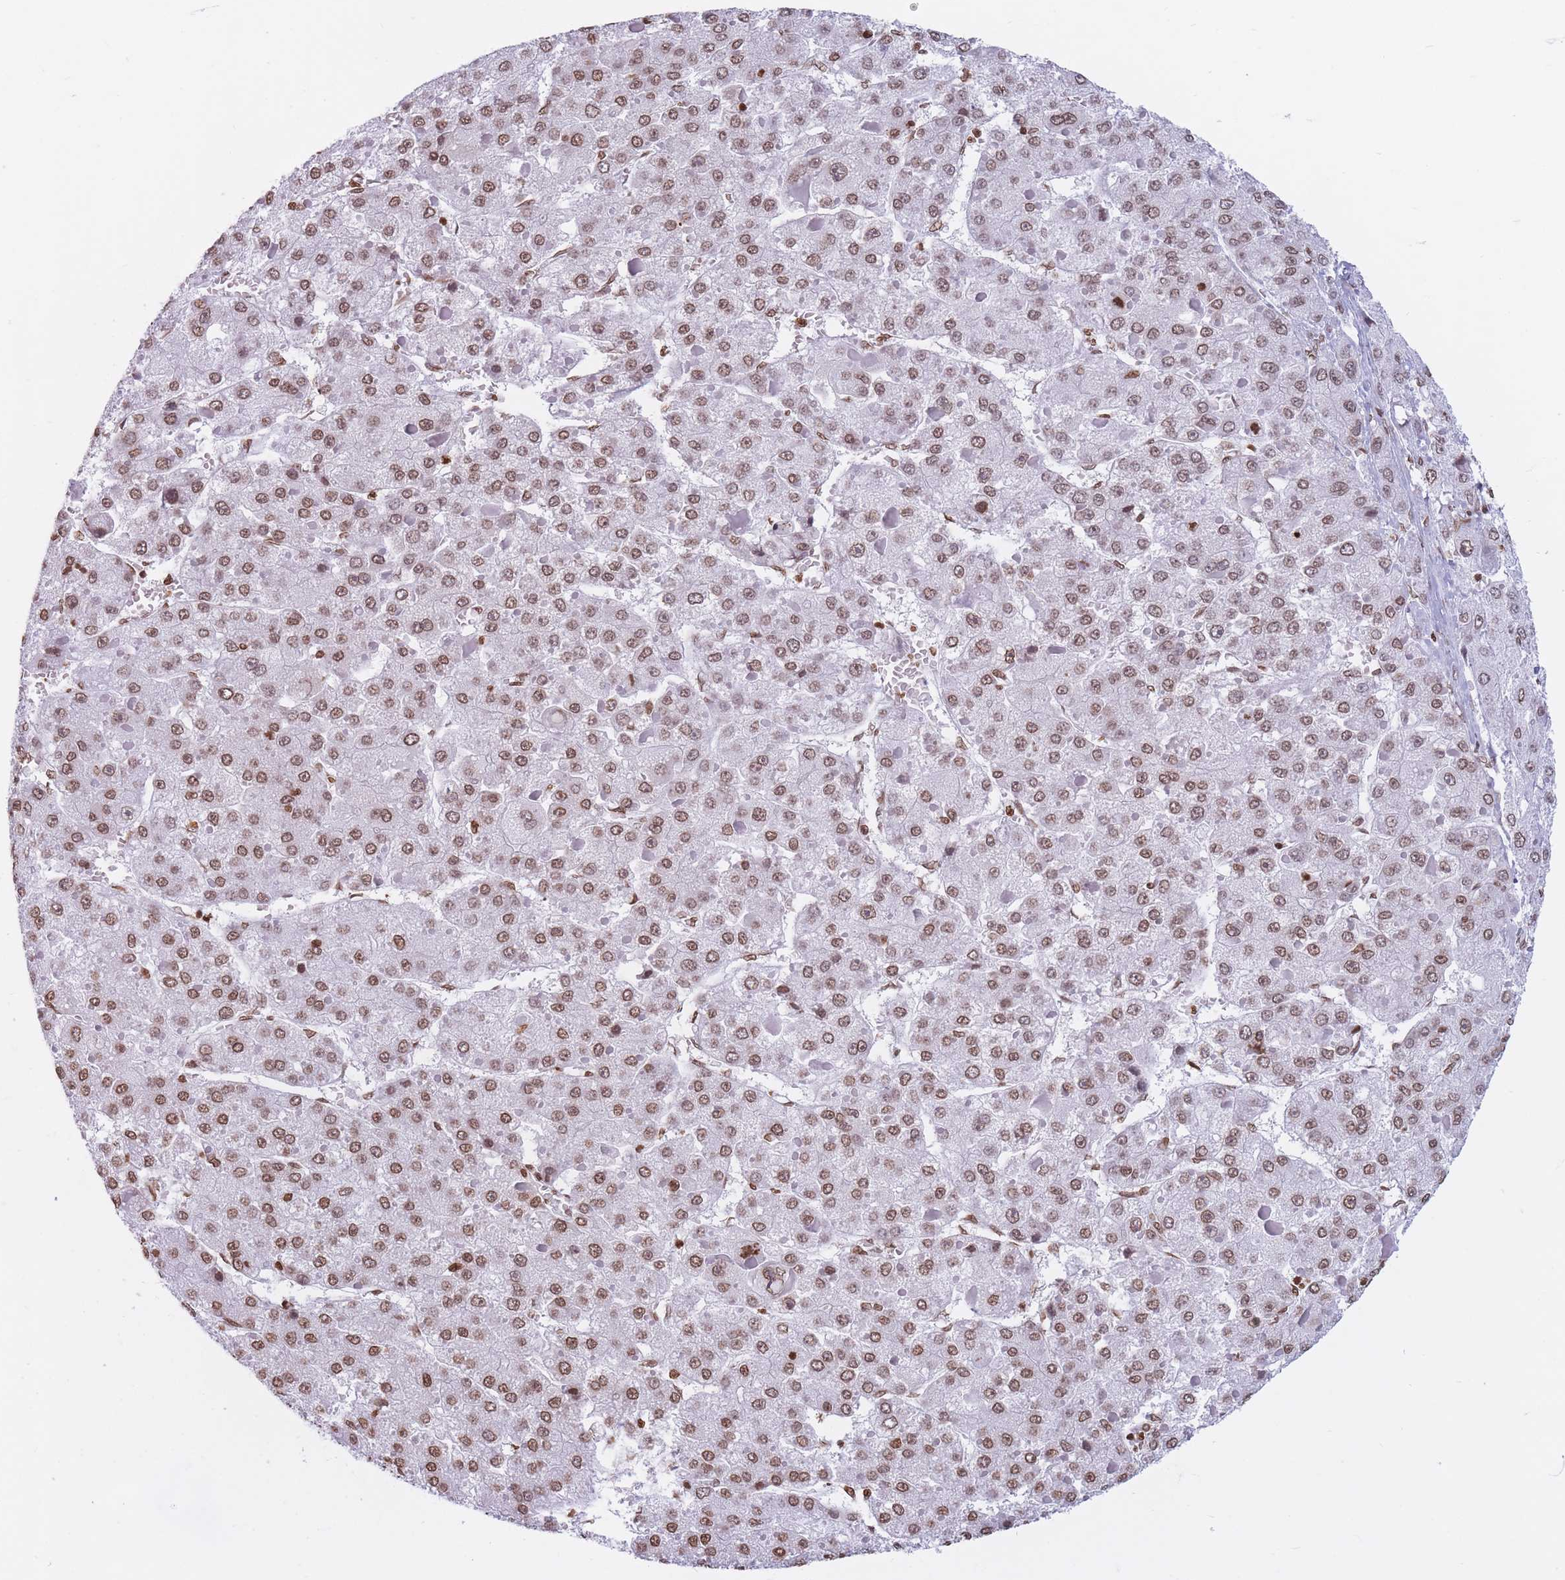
{"staining": {"intensity": "moderate", "quantity": ">75%", "location": "nuclear"}, "tissue": "liver cancer", "cell_type": "Tumor cells", "image_type": "cancer", "snomed": [{"axis": "morphology", "description": "Carcinoma, Hepatocellular, NOS"}, {"axis": "topography", "description": "Liver"}], "caption": "High-magnification brightfield microscopy of liver hepatocellular carcinoma stained with DAB (brown) and counterstained with hematoxylin (blue). tumor cells exhibit moderate nuclear positivity is identified in about>75% of cells. The staining was performed using DAB, with brown indicating positive protein expression. Nuclei are stained blue with hematoxylin.", "gene": "RYK", "patient": {"sex": "female", "age": 73}}